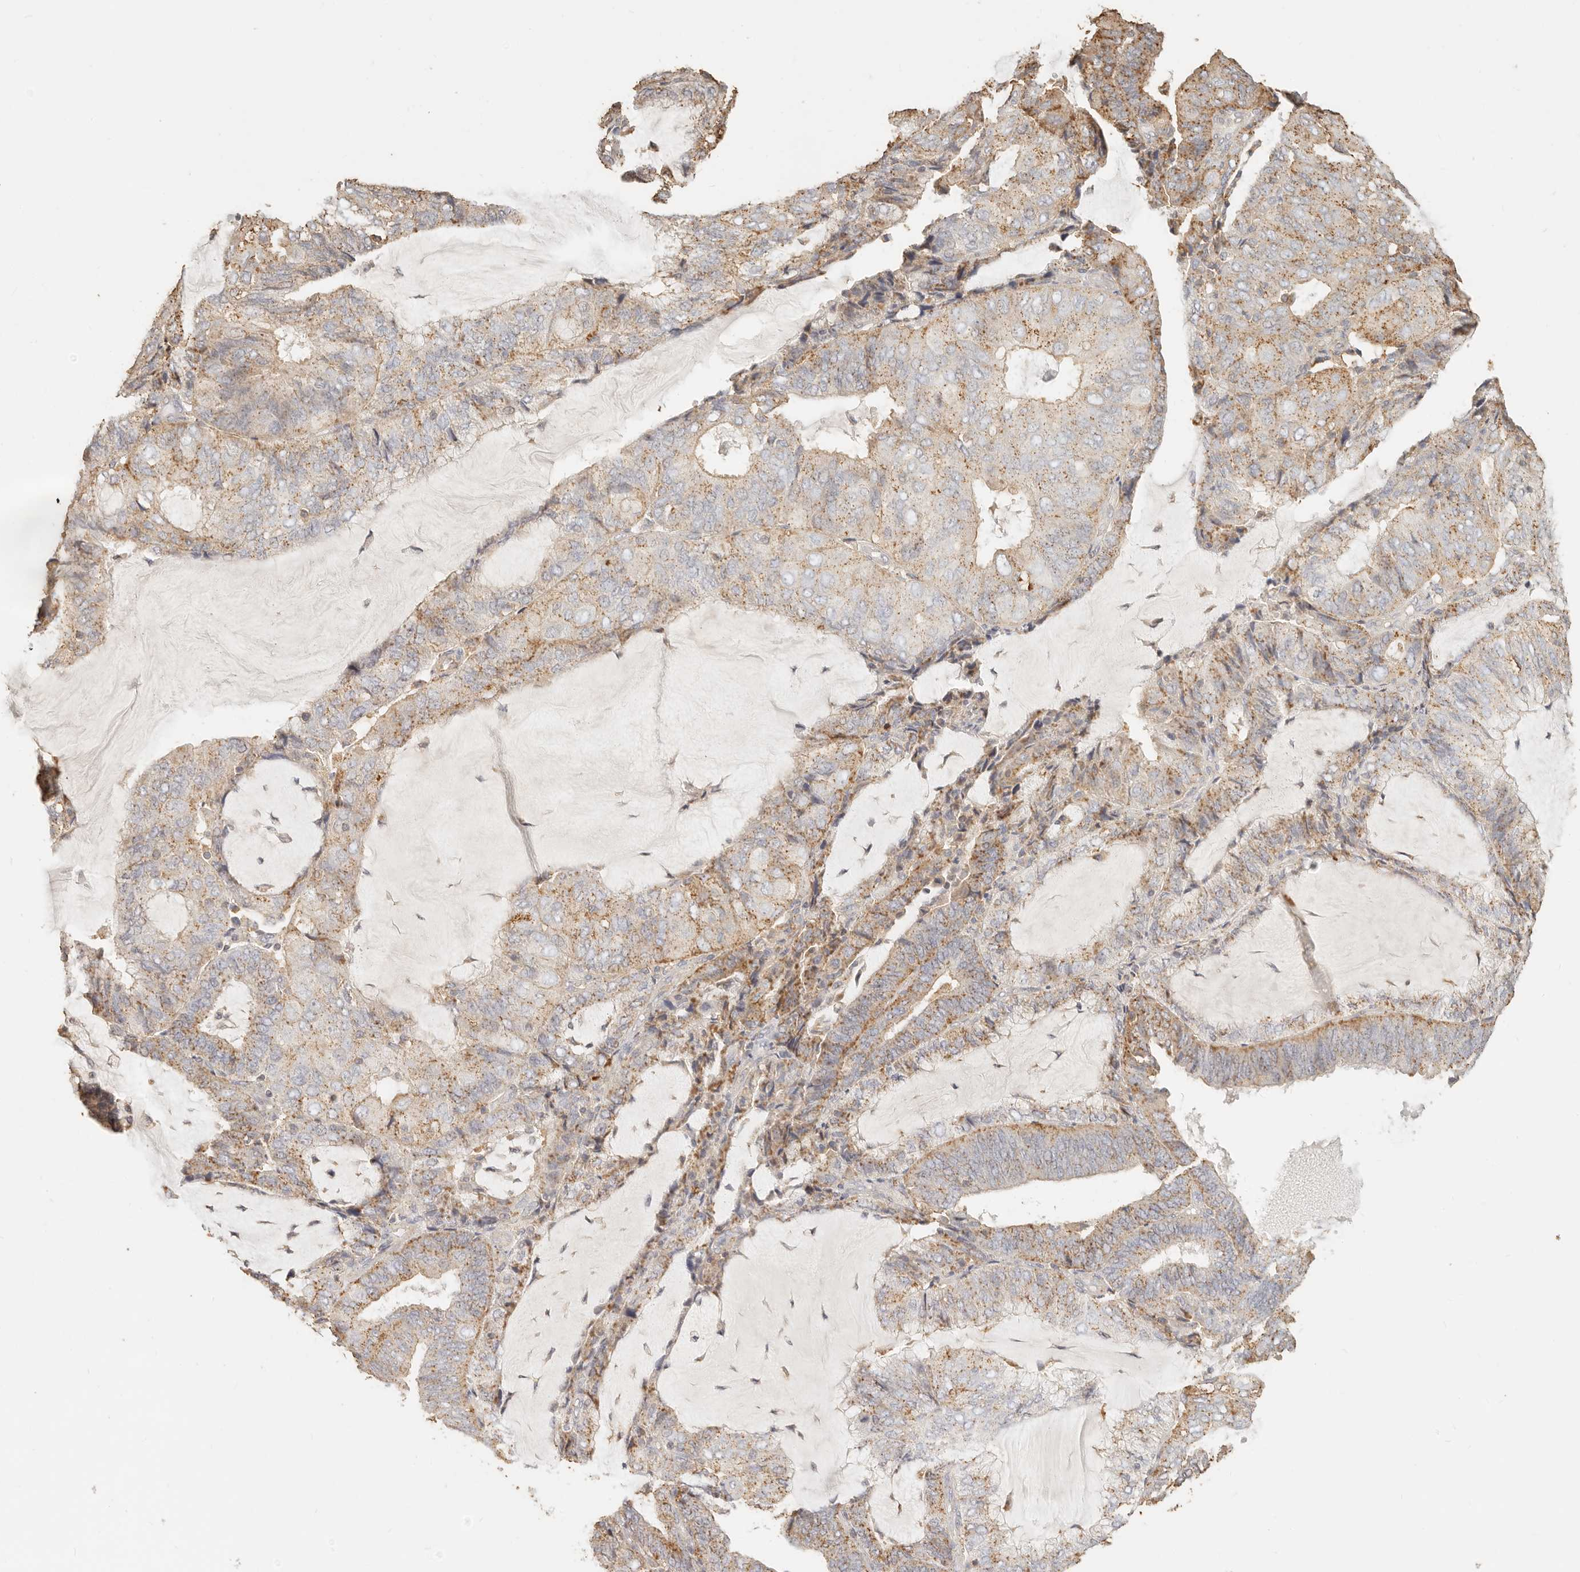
{"staining": {"intensity": "moderate", "quantity": ">75%", "location": "cytoplasmic/membranous"}, "tissue": "endometrial cancer", "cell_type": "Tumor cells", "image_type": "cancer", "snomed": [{"axis": "morphology", "description": "Adenocarcinoma, NOS"}, {"axis": "topography", "description": "Endometrium"}], "caption": "Protein staining of adenocarcinoma (endometrial) tissue shows moderate cytoplasmic/membranous expression in approximately >75% of tumor cells.", "gene": "CNMD", "patient": {"sex": "female", "age": 81}}